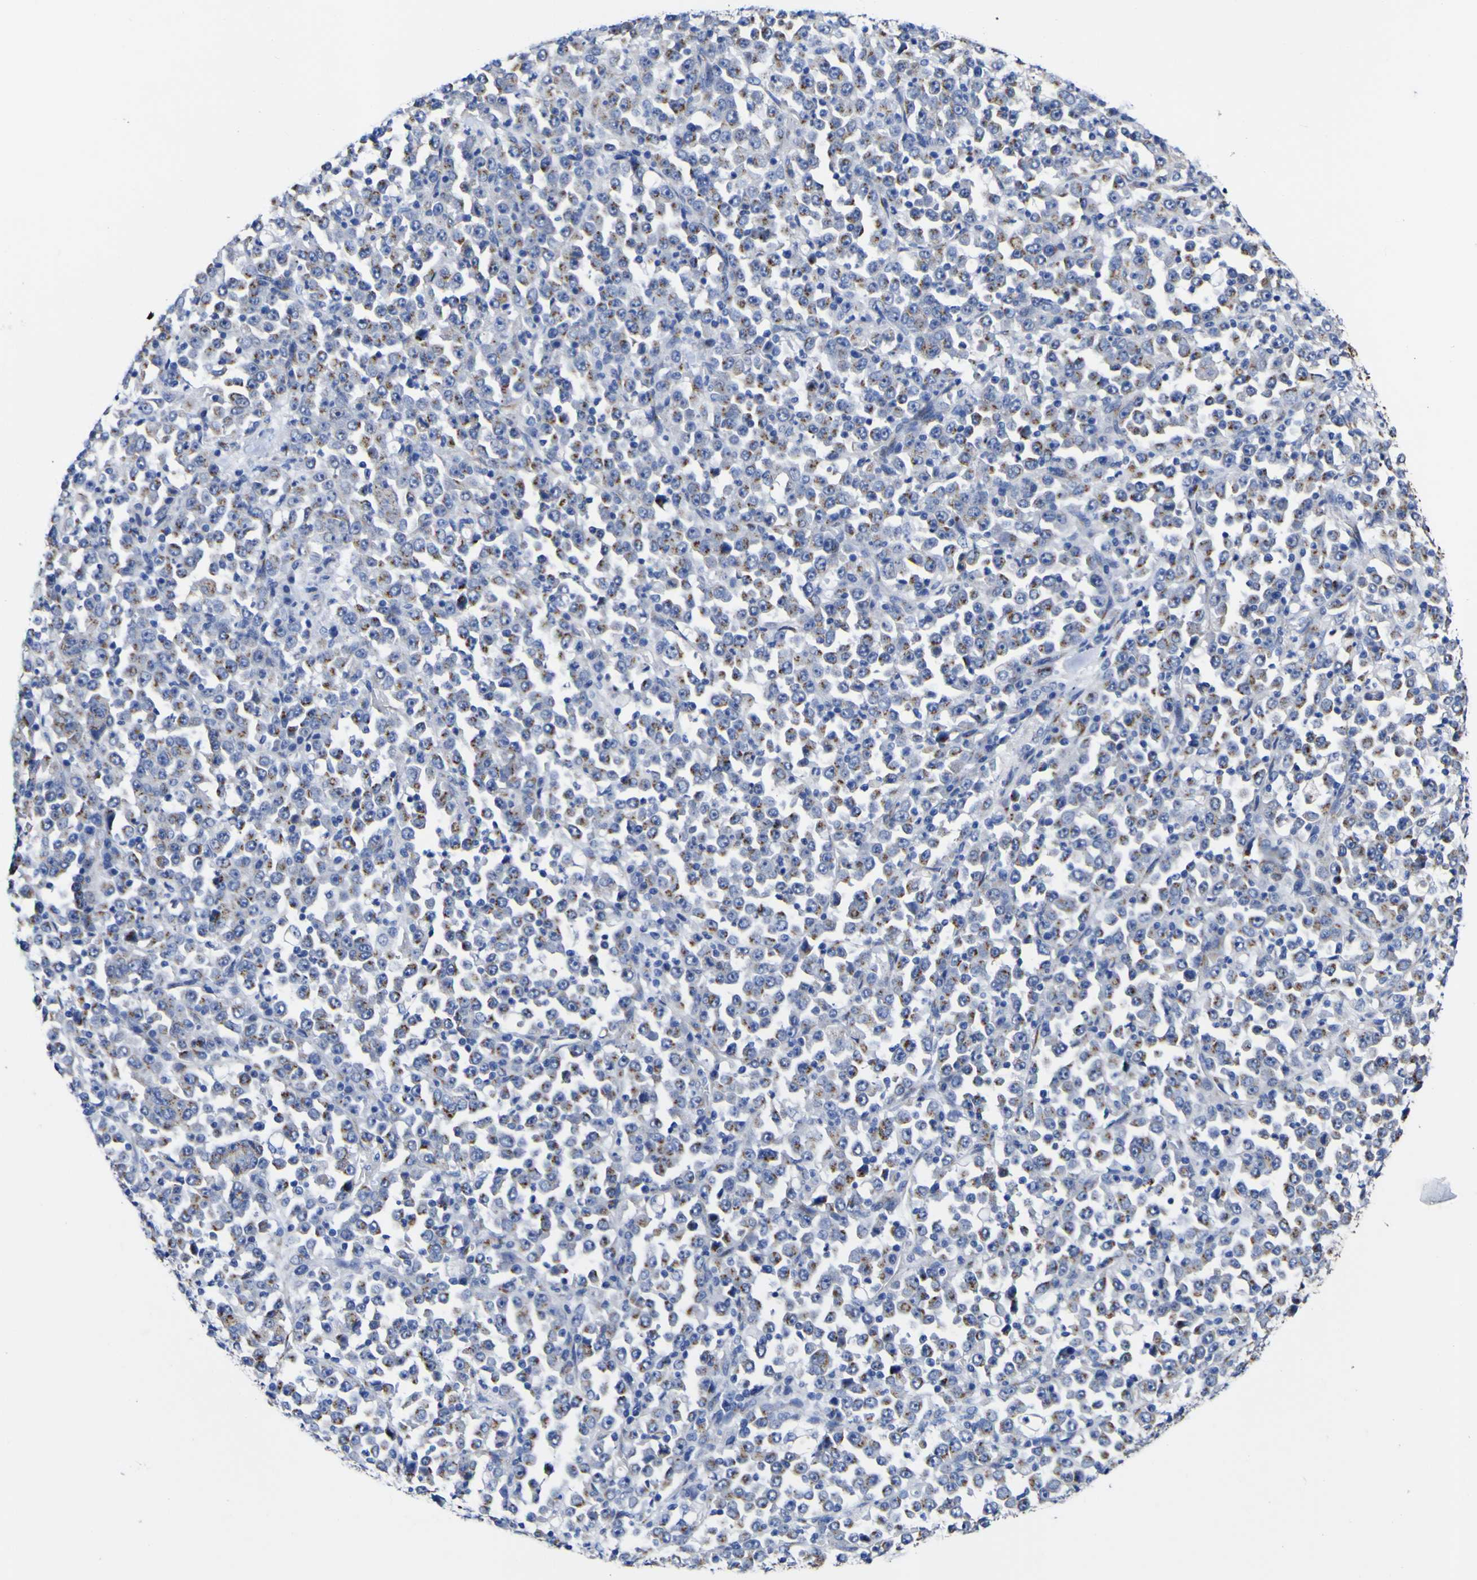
{"staining": {"intensity": "moderate", "quantity": "25%-75%", "location": "cytoplasmic/membranous"}, "tissue": "stomach cancer", "cell_type": "Tumor cells", "image_type": "cancer", "snomed": [{"axis": "morphology", "description": "Normal tissue, NOS"}, {"axis": "morphology", "description": "Adenocarcinoma, NOS"}, {"axis": "topography", "description": "Stomach, upper"}, {"axis": "topography", "description": "Stomach"}], "caption": "A high-resolution photomicrograph shows IHC staining of stomach cancer, which demonstrates moderate cytoplasmic/membranous positivity in about 25%-75% of tumor cells.", "gene": "GOLM1", "patient": {"sex": "male", "age": 59}}